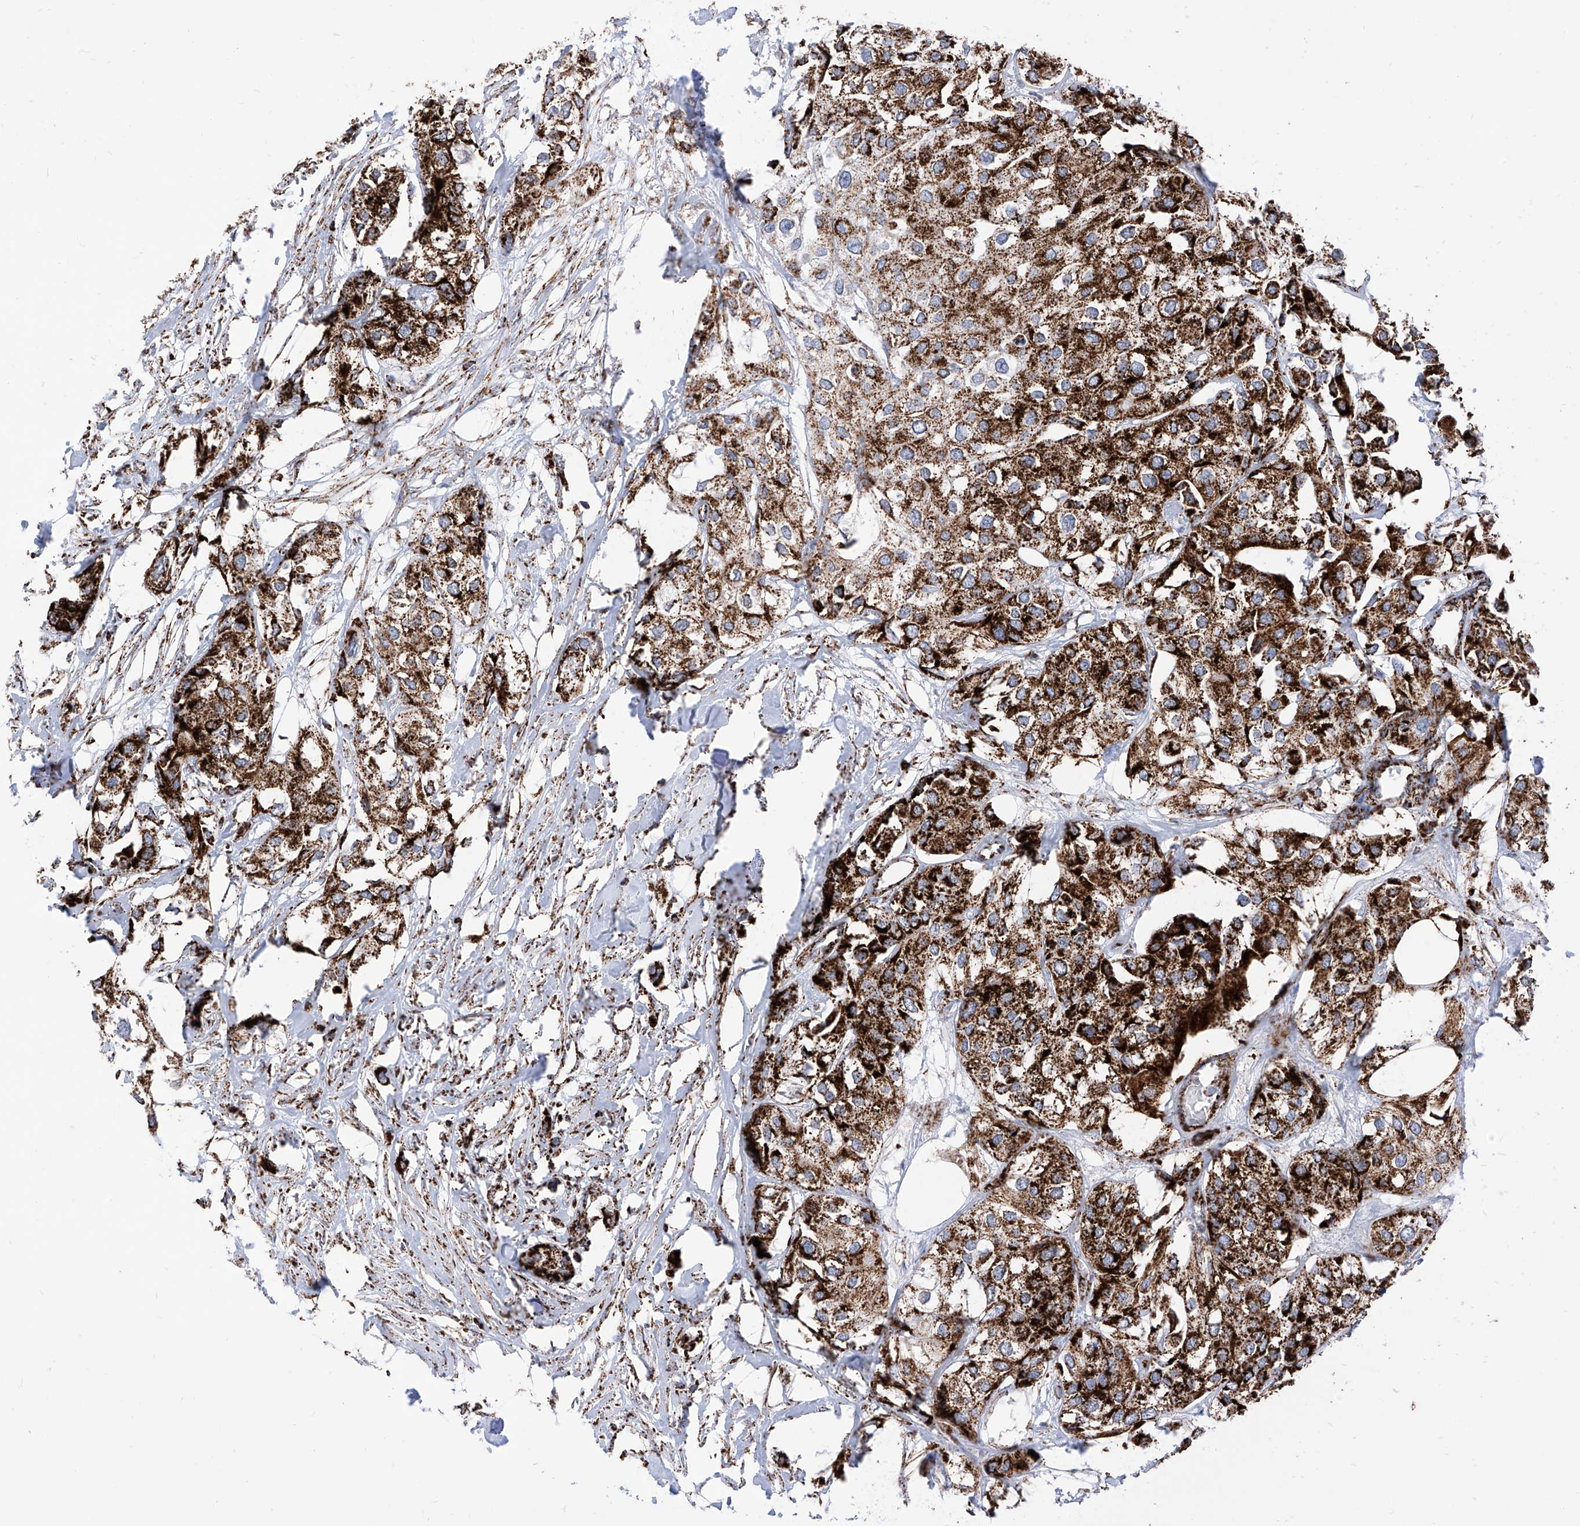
{"staining": {"intensity": "strong", "quantity": ">75%", "location": "cytoplasmic/membranous"}, "tissue": "urothelial cancer", "cell_type": "Tumor cells", "image_type": "cancer", "snomed": [{"axis": "morphology", "description": "Urothelial carcinoma, High grade"}, {"axis": "topography", "description": "Urinary bladder"}], "caption": "Tumor cells show high levels of strong cytoplasmic/membranous expression in about >75% of cells in urothelial cancer. Immunohistochemistry (ihc) stains the protein of interest in brown and the nuclei are stained blue.", "gene": "COX5B", "patient": {"sex": "male", "age": 64}}